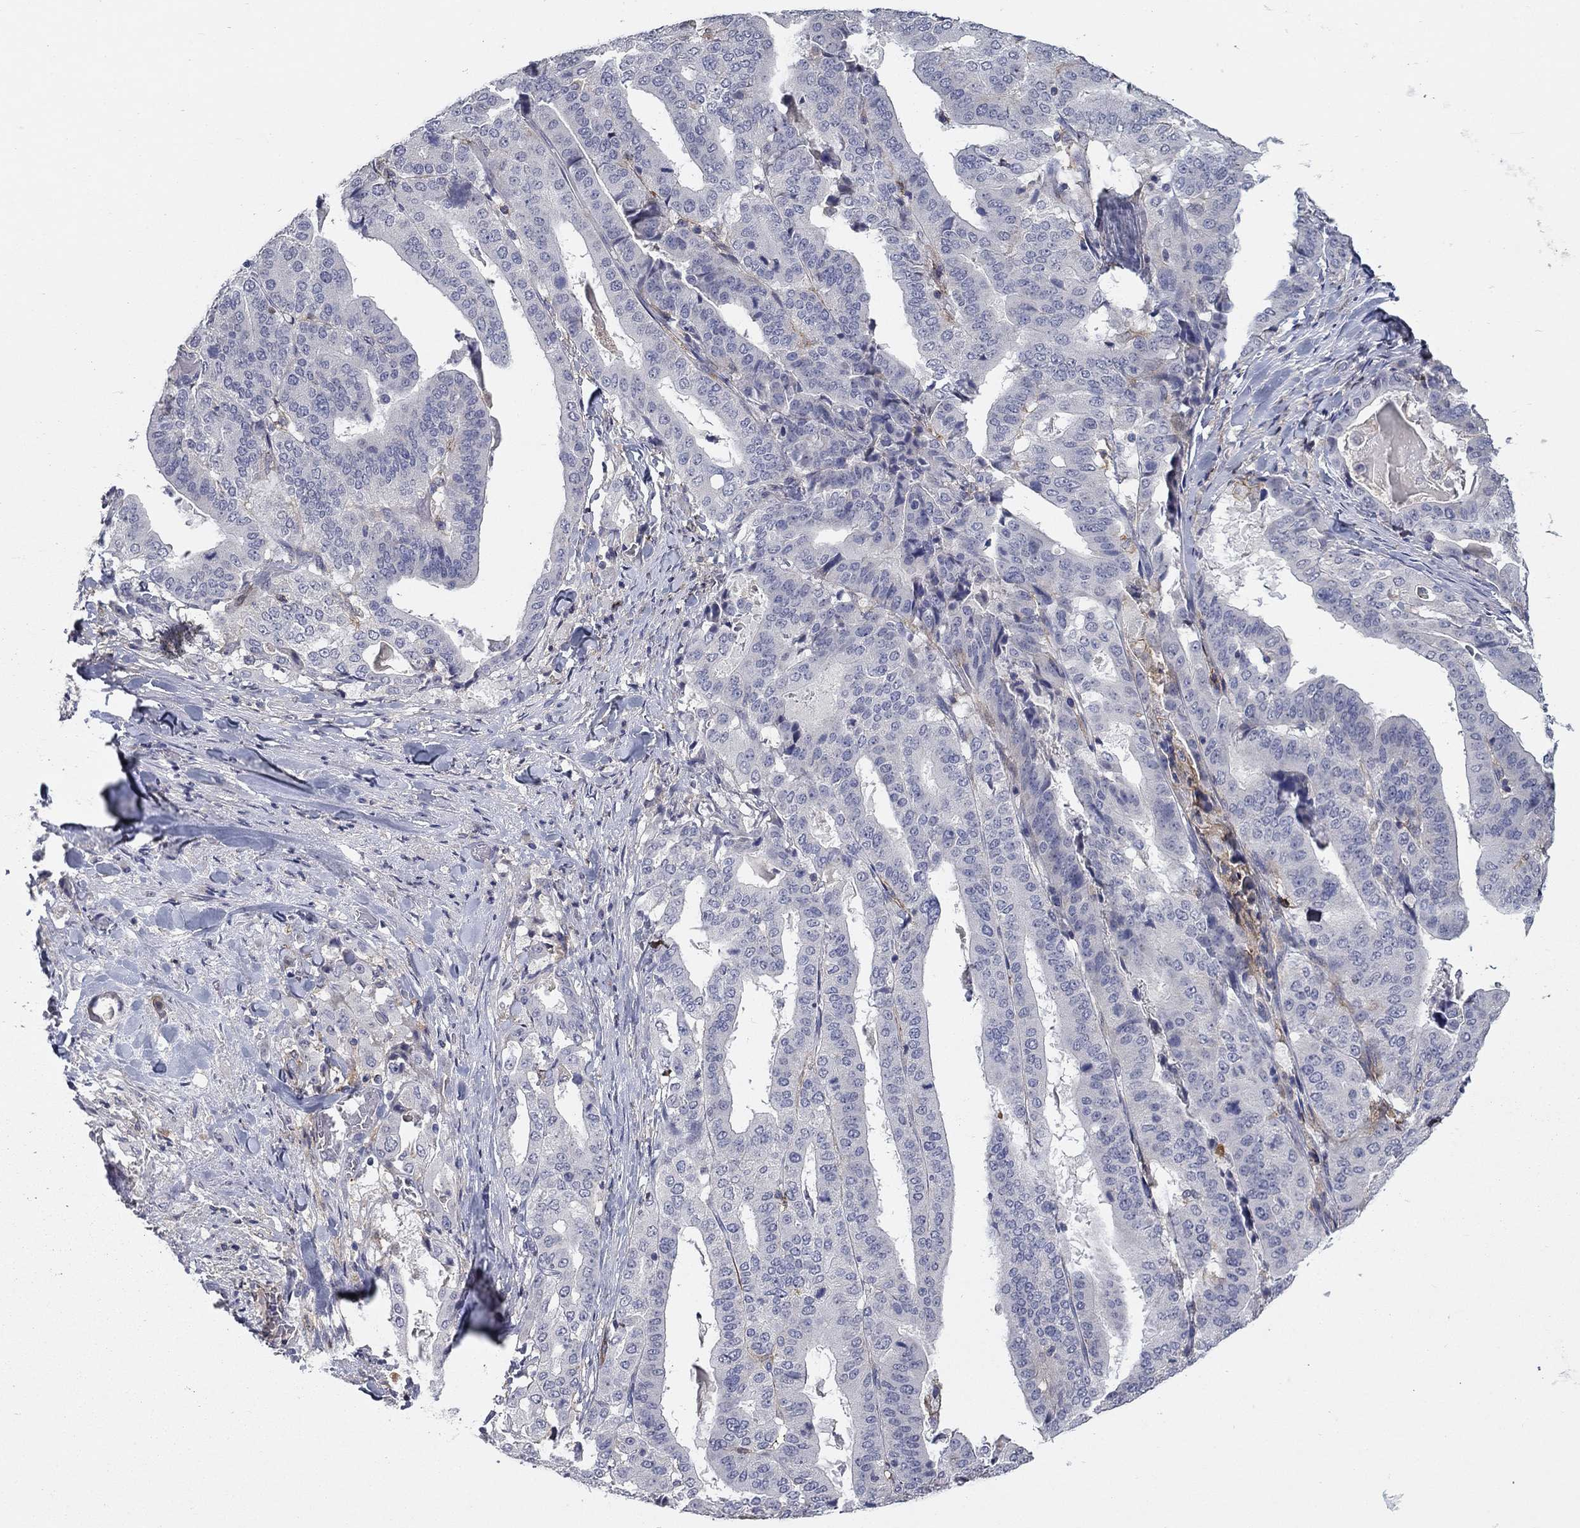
{"staining": {"intensity": "negative", "quantity": "none", "location": "none"}, "tissue": "stomach cancer", "cell_type": "Tumor cells", "image_type": "cancer", "snomed": [{"axis": "morphology", "description": "Adenocarcinoma, NOS"}, {"axis": "topography", "description": "Stomach"}], "caption": "Immunohistochemistry (IHC) histopathology image of human stomach cancer (adenocarcinoma) stained for a protein (brown), which displays no staining in tumor cells.", "gene": "CD274", "patient": {"sex": "male", "age": 48}}